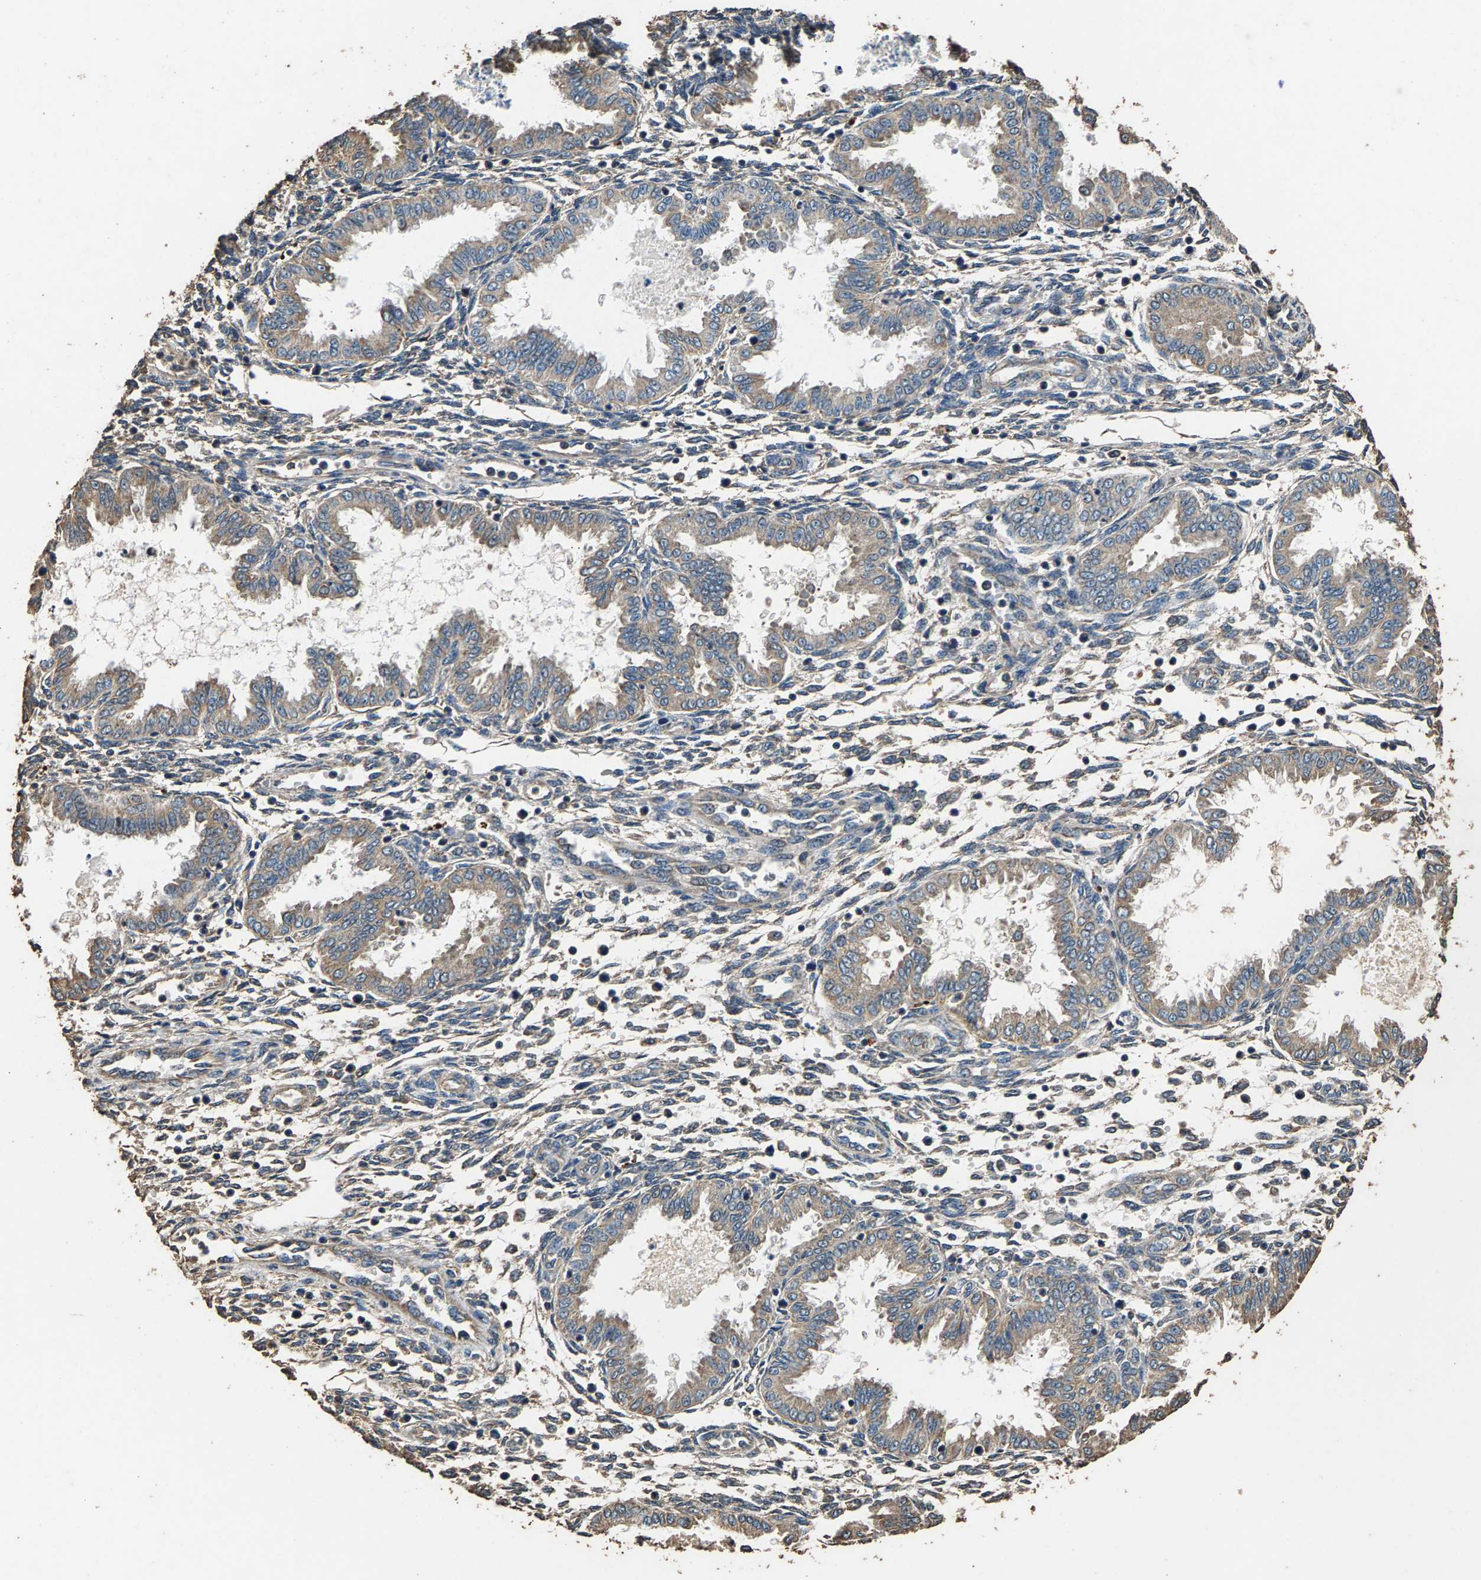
{"staining": {"intensity": "weak", "quantity": "25%-75%", "location": "cytoplasmic/membranous"}, "tissue": "endometrium", "cell_type": "Cells in endometrial stroma", "image_type": "normal", "snomed": [{"axis": "morphology", "description": "Normal tissue, NOS"}, {"axis": "topography", "description": "Endometrium"}], "caption": "An image of human endometrium stained for a protein shows weak cytoplasmic/membranous brown staining in cells in endometrial stroma.", "gene": "MRPL27", "patient": {"sex": "female", "age": 33}}